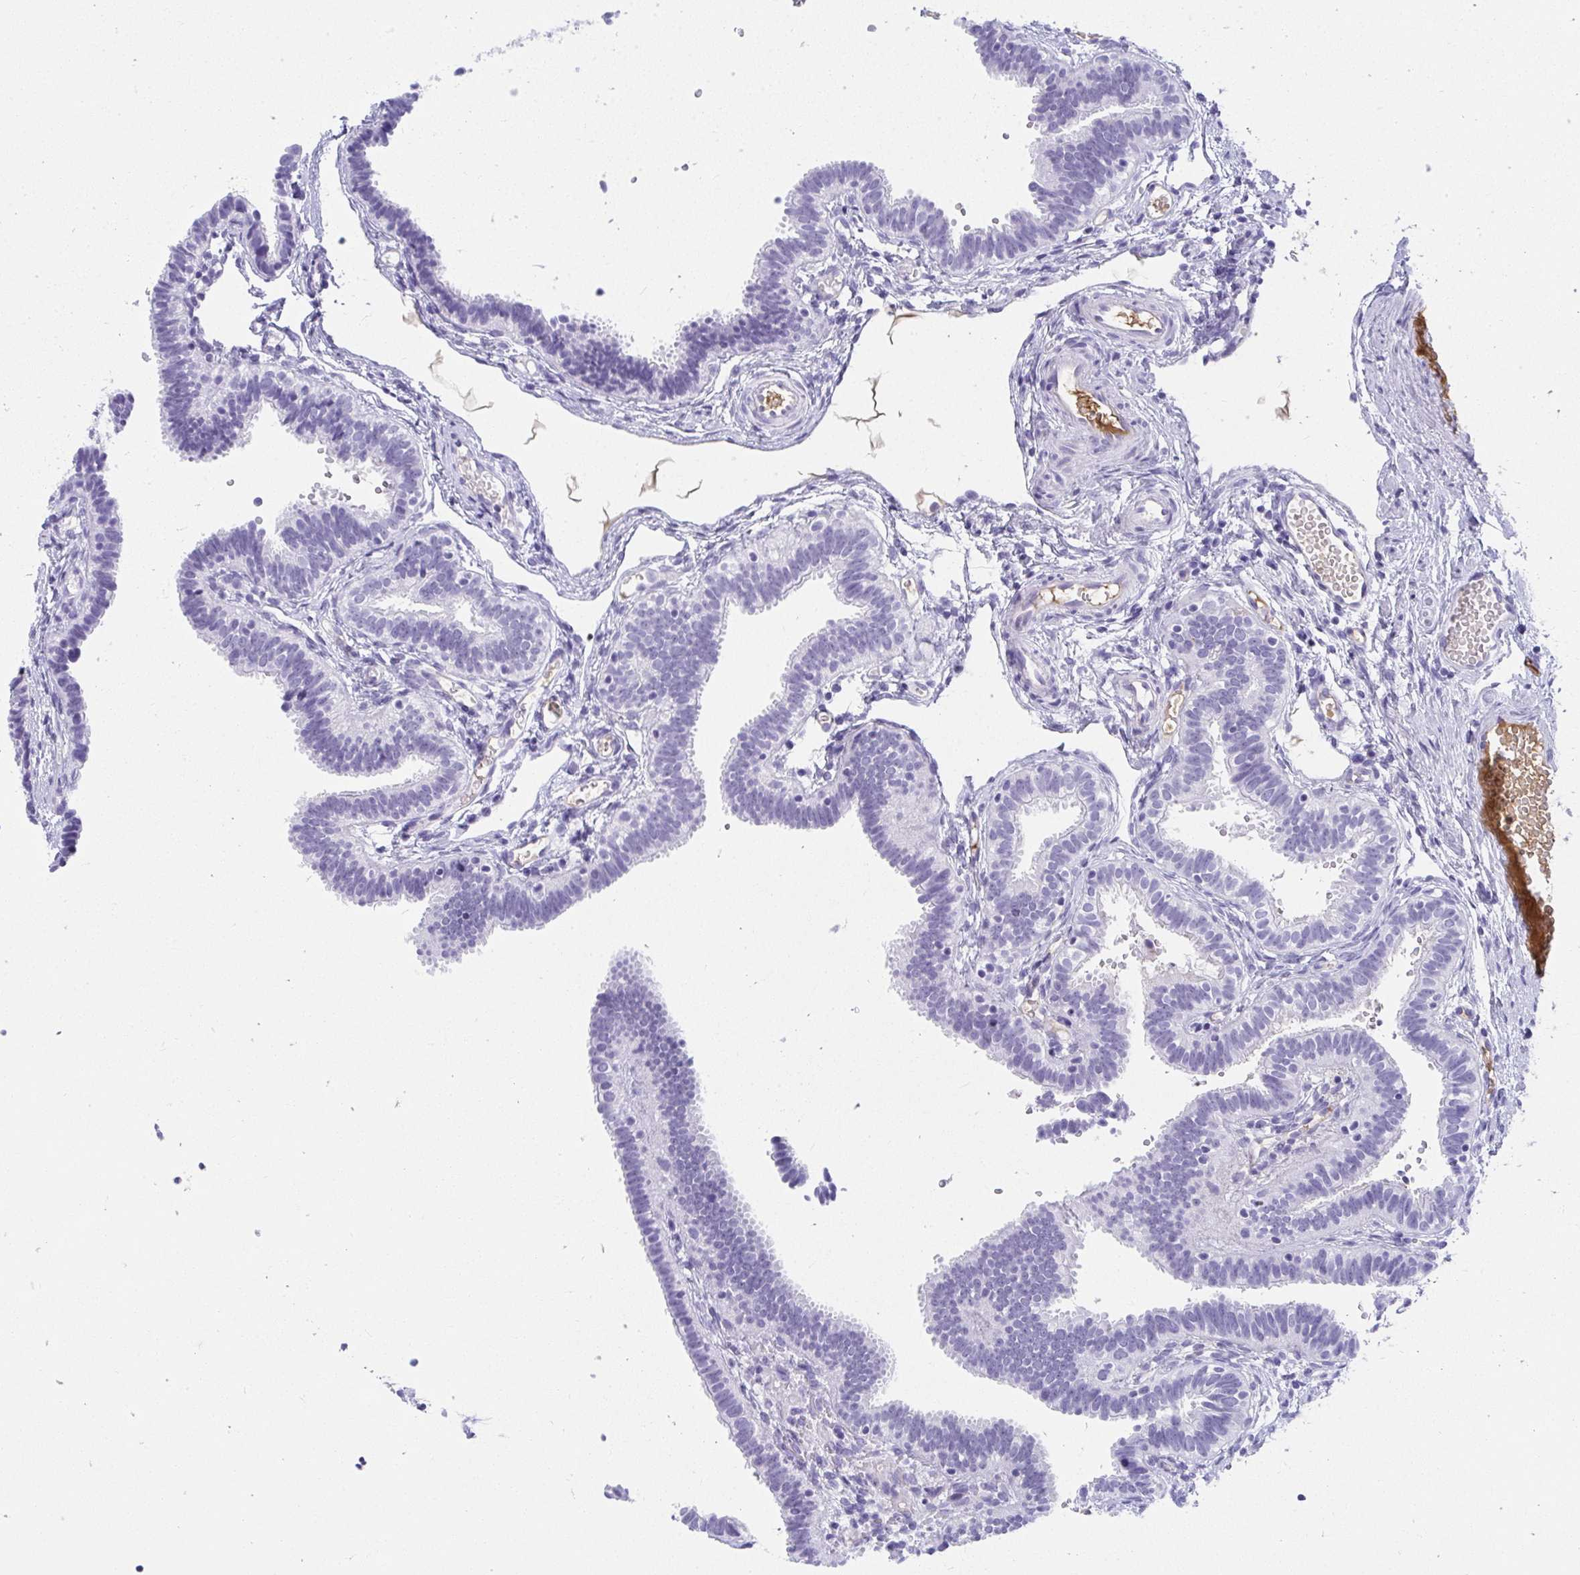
{"staining": {"intensity": "negative", "quantity": "none", "location": "none"}, "tissue": "fallopian tube", "cell_type": "Glandular cells", "image_type": "normal", "snomed": [{"axis": "morphology", "description": "Normal tissue, NOS"}, {"axis": "topography", "description": "Fallopian tube"}], "caption": "A high-resolution micrograph shows IHC staining of normal fallopian tube, which exhibits no significant expression in glandular cells.", "gene": "ZSWIM3", "patient": {"sex": "female", "age": 37}}